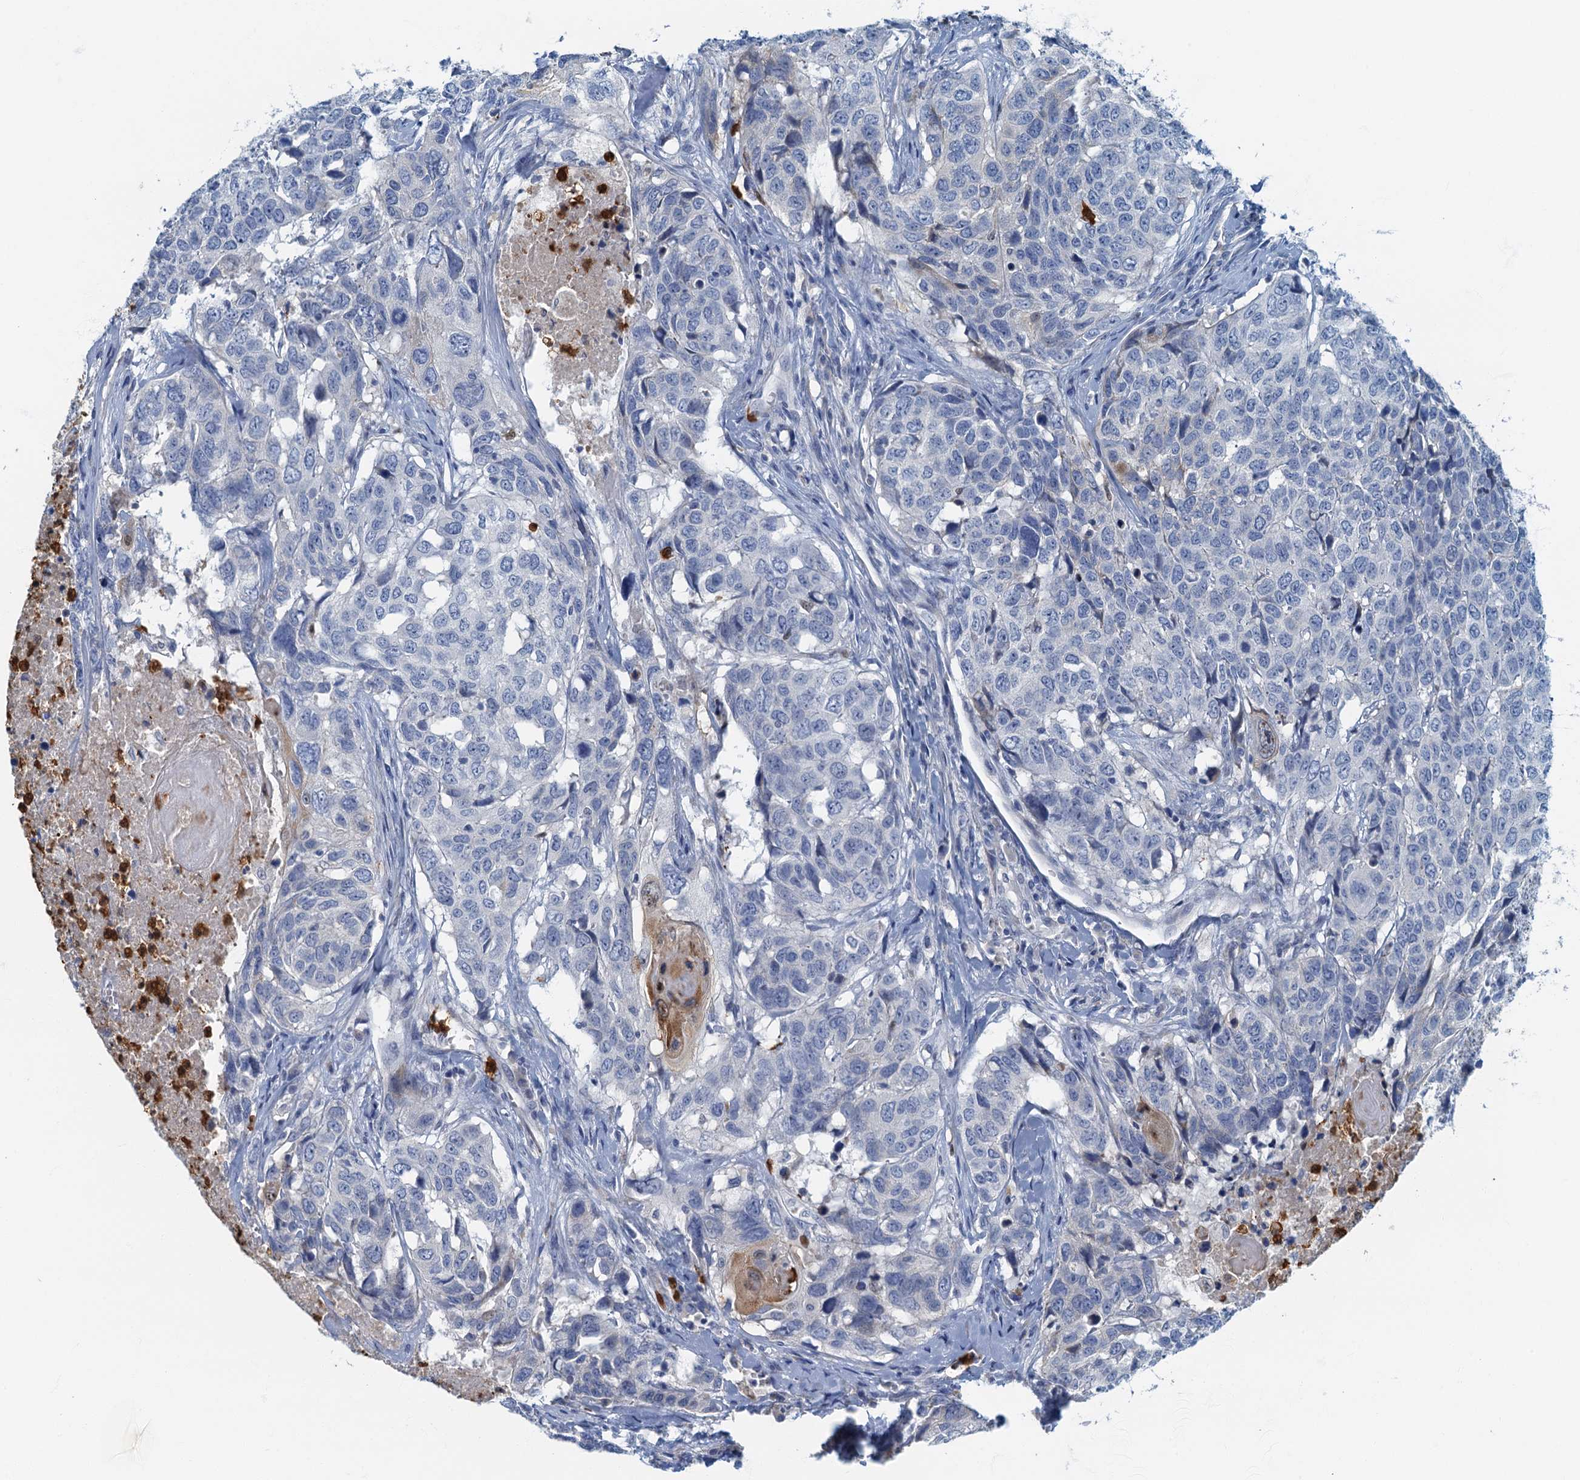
{"staining": {"intensity": "negative", "quantity": "none", "location": "none"}, "tissue": "head and neck cancer", "cell_type": "Tumor cells", "image_type": "cancer", "snomed": [{"axis": "morphology", "description": "Squamous cell carcinoma, NOS"}, {"axis": "topography", "description": "Head-Neck"}], "caption": "The micrograph shows no significant expression in tumor cells of head and neck cancer (squamous cell carcinoma). (Brightfield microscopy of DAB IHC at high magnification).", "gene": "ANKDD1A", "patient": {"sex": "male", "age": 66}}